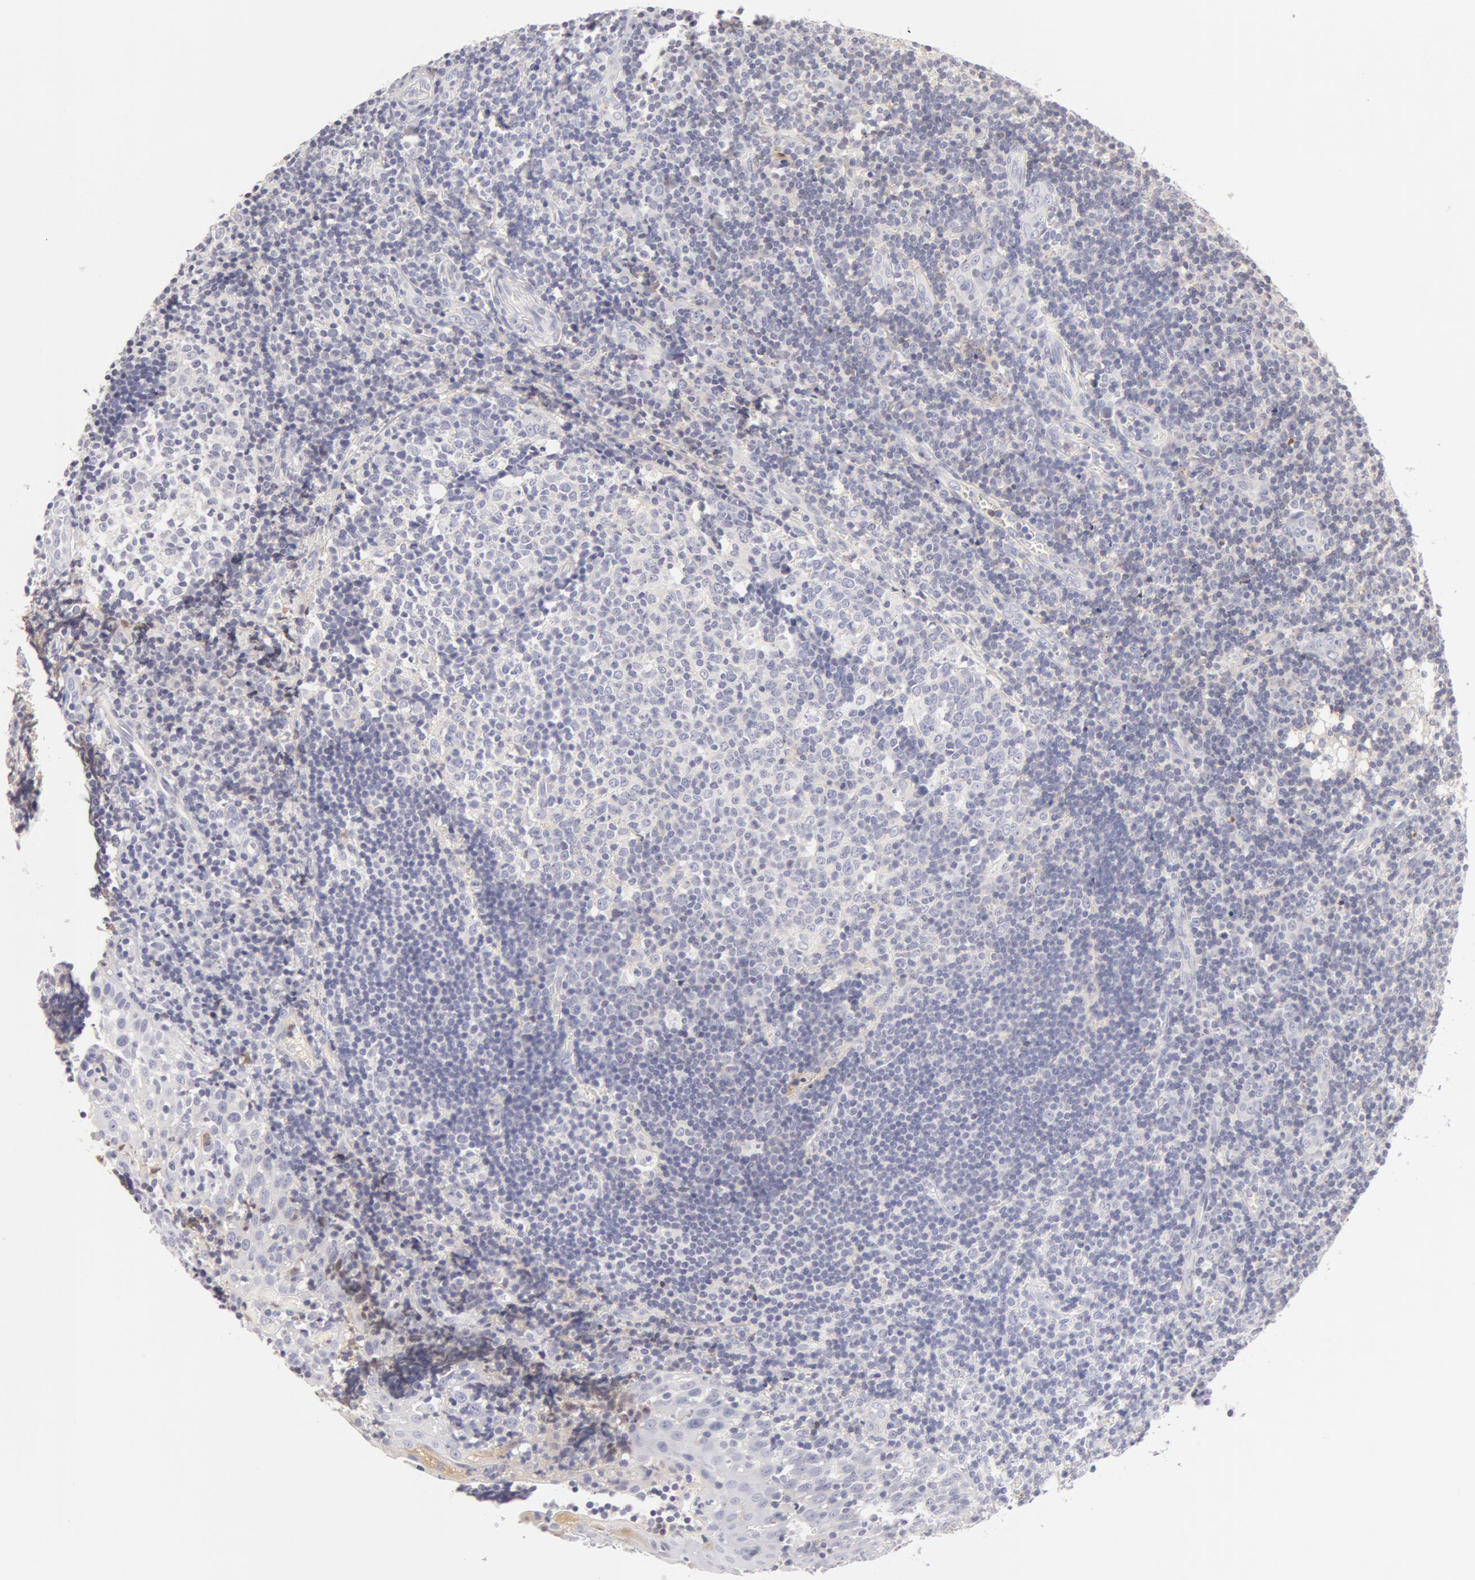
{"staining": {"intensity": "negative", "quantity": "none", "location": "none"}, "tissue": "tonsil", "cell_type": "Germinal center cells", "image_type": "normal", "snomed": [{"axis": "morphology", "description": "Normal tissue, NOS"}, {"axis": "topography", "description": "Tonsil"}], "caption": "There is no significant positivity in germinal center cells of tonsil. (DAB immunohistochemistry (IHC) with hematoxylin counter stain).", "gene": "GC", "patient": {"sex": "female", "age": 41}}